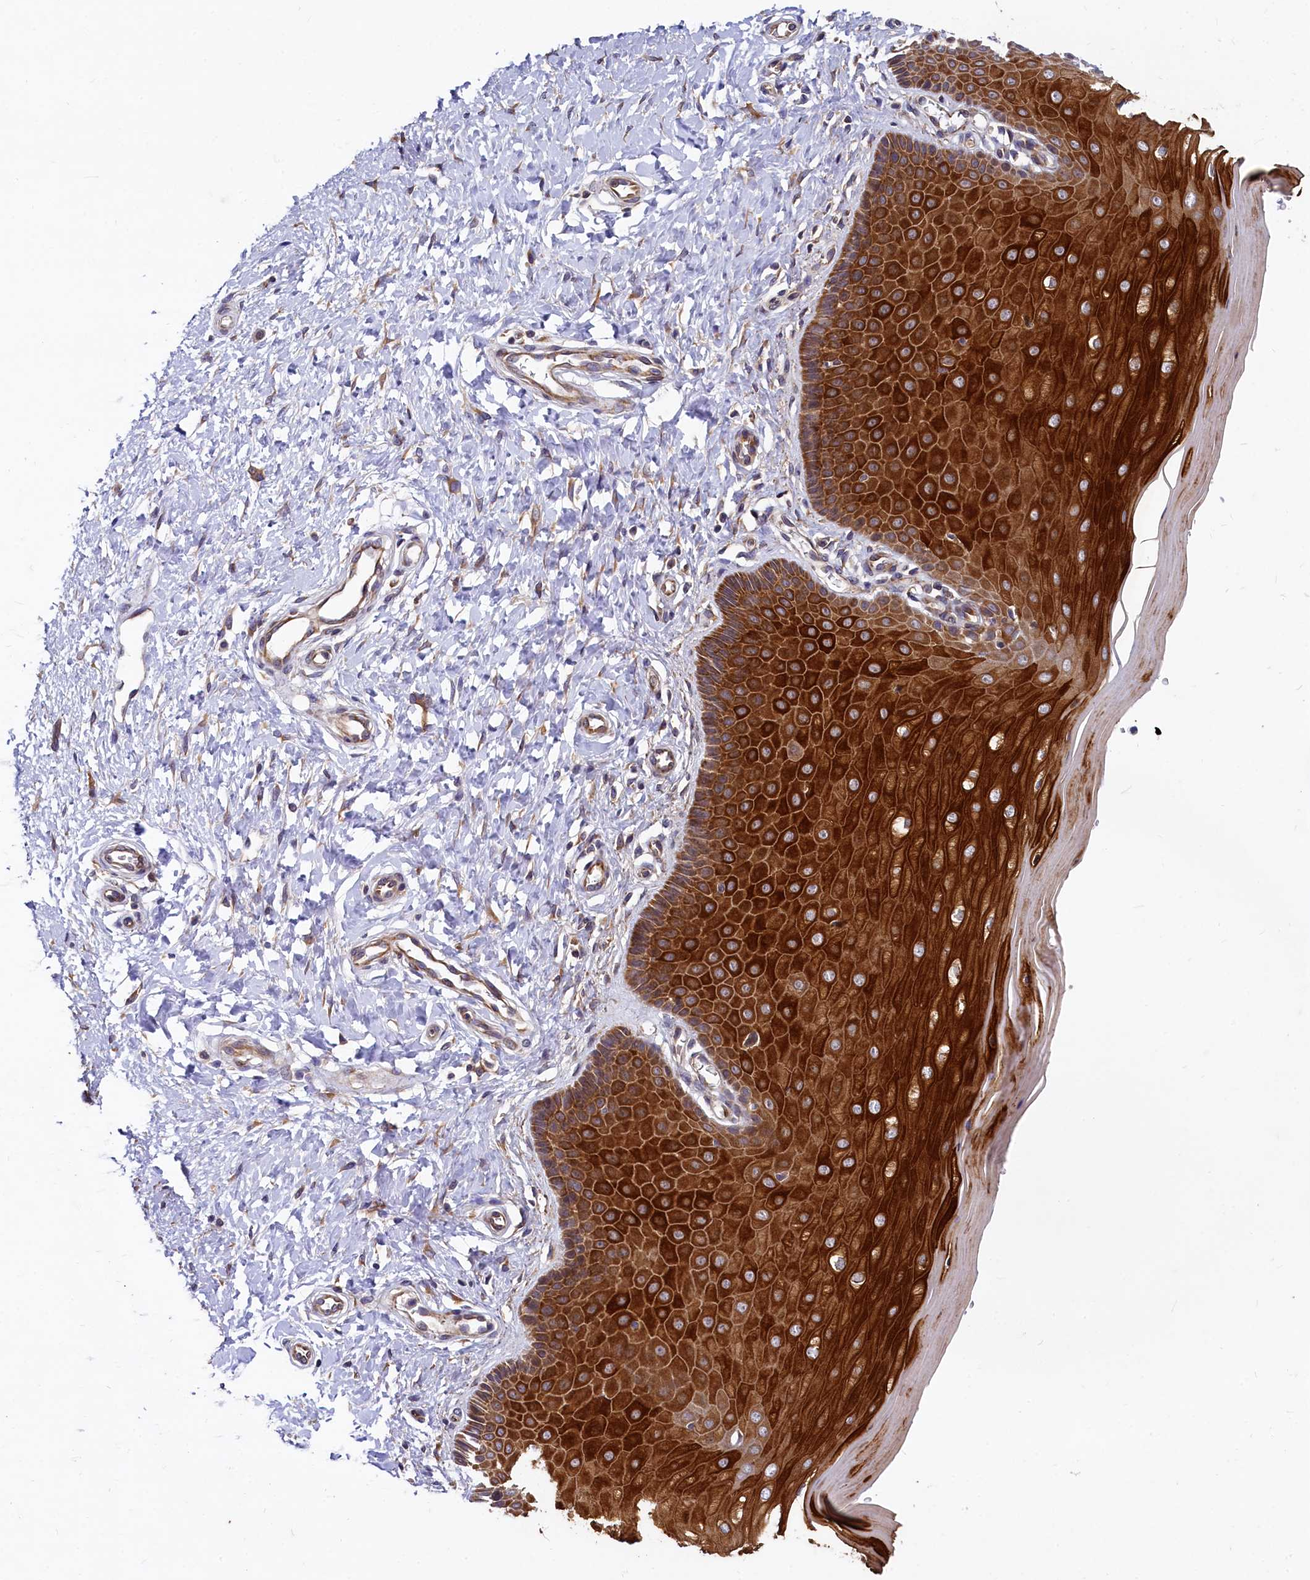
{"staining": {"intensity": "moderate", "quantity": ">75%", "location": "cytoplasmic/membranous"}, "tissue": "cervix", "cell_type": "Glandular cells", "image_type": "normal", "snomed": [{"axis": "morphology", "description": "Normal tissue, NOS"}, {"axis": "topography", "description": "Cervix"}], "caption": "Moderate cytoplasmic/membranous expression for a protein is seen in about >75% of glandular cells of unremarkable cervix using IHC.", "gene": "EIF2B2", "patient": {"sex": "female", "age": 55}}